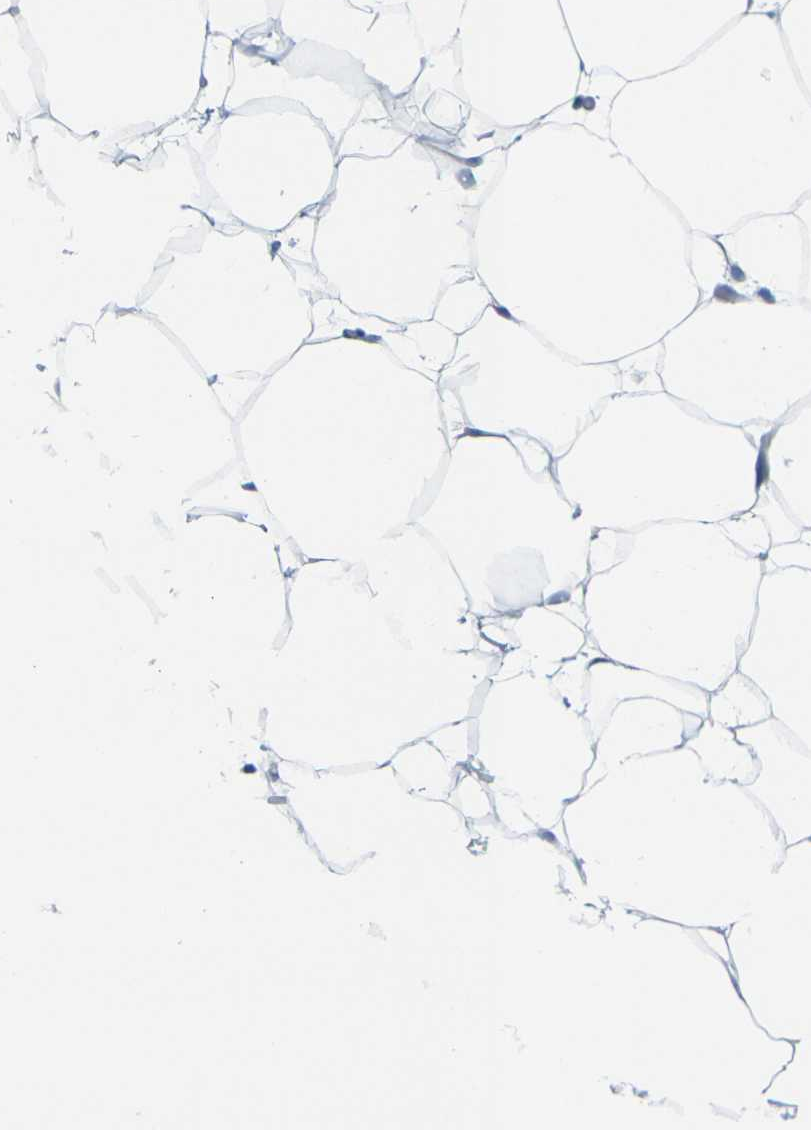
{"staining": {"intensity": "negative", "quantity": "none", "location": "none"}, "tissue": "adipose tissue", "cell_type": "Adipocytes", "image_type": "normal", "snomed": [{"axis": "morphology", "description": "Normal tissue, NOS"}, {"axis": "topography", "description": "Breast"}, {"axis": "topography", "description": "Adipose tissue"}], "caption": "This is an immunohistochemistry (IHC) photomicrograph of benign adipose tissue. There is no expression in adipocytes.", "gene": "ANKRD46", "patient": {"sex": "female", "age": 25}}